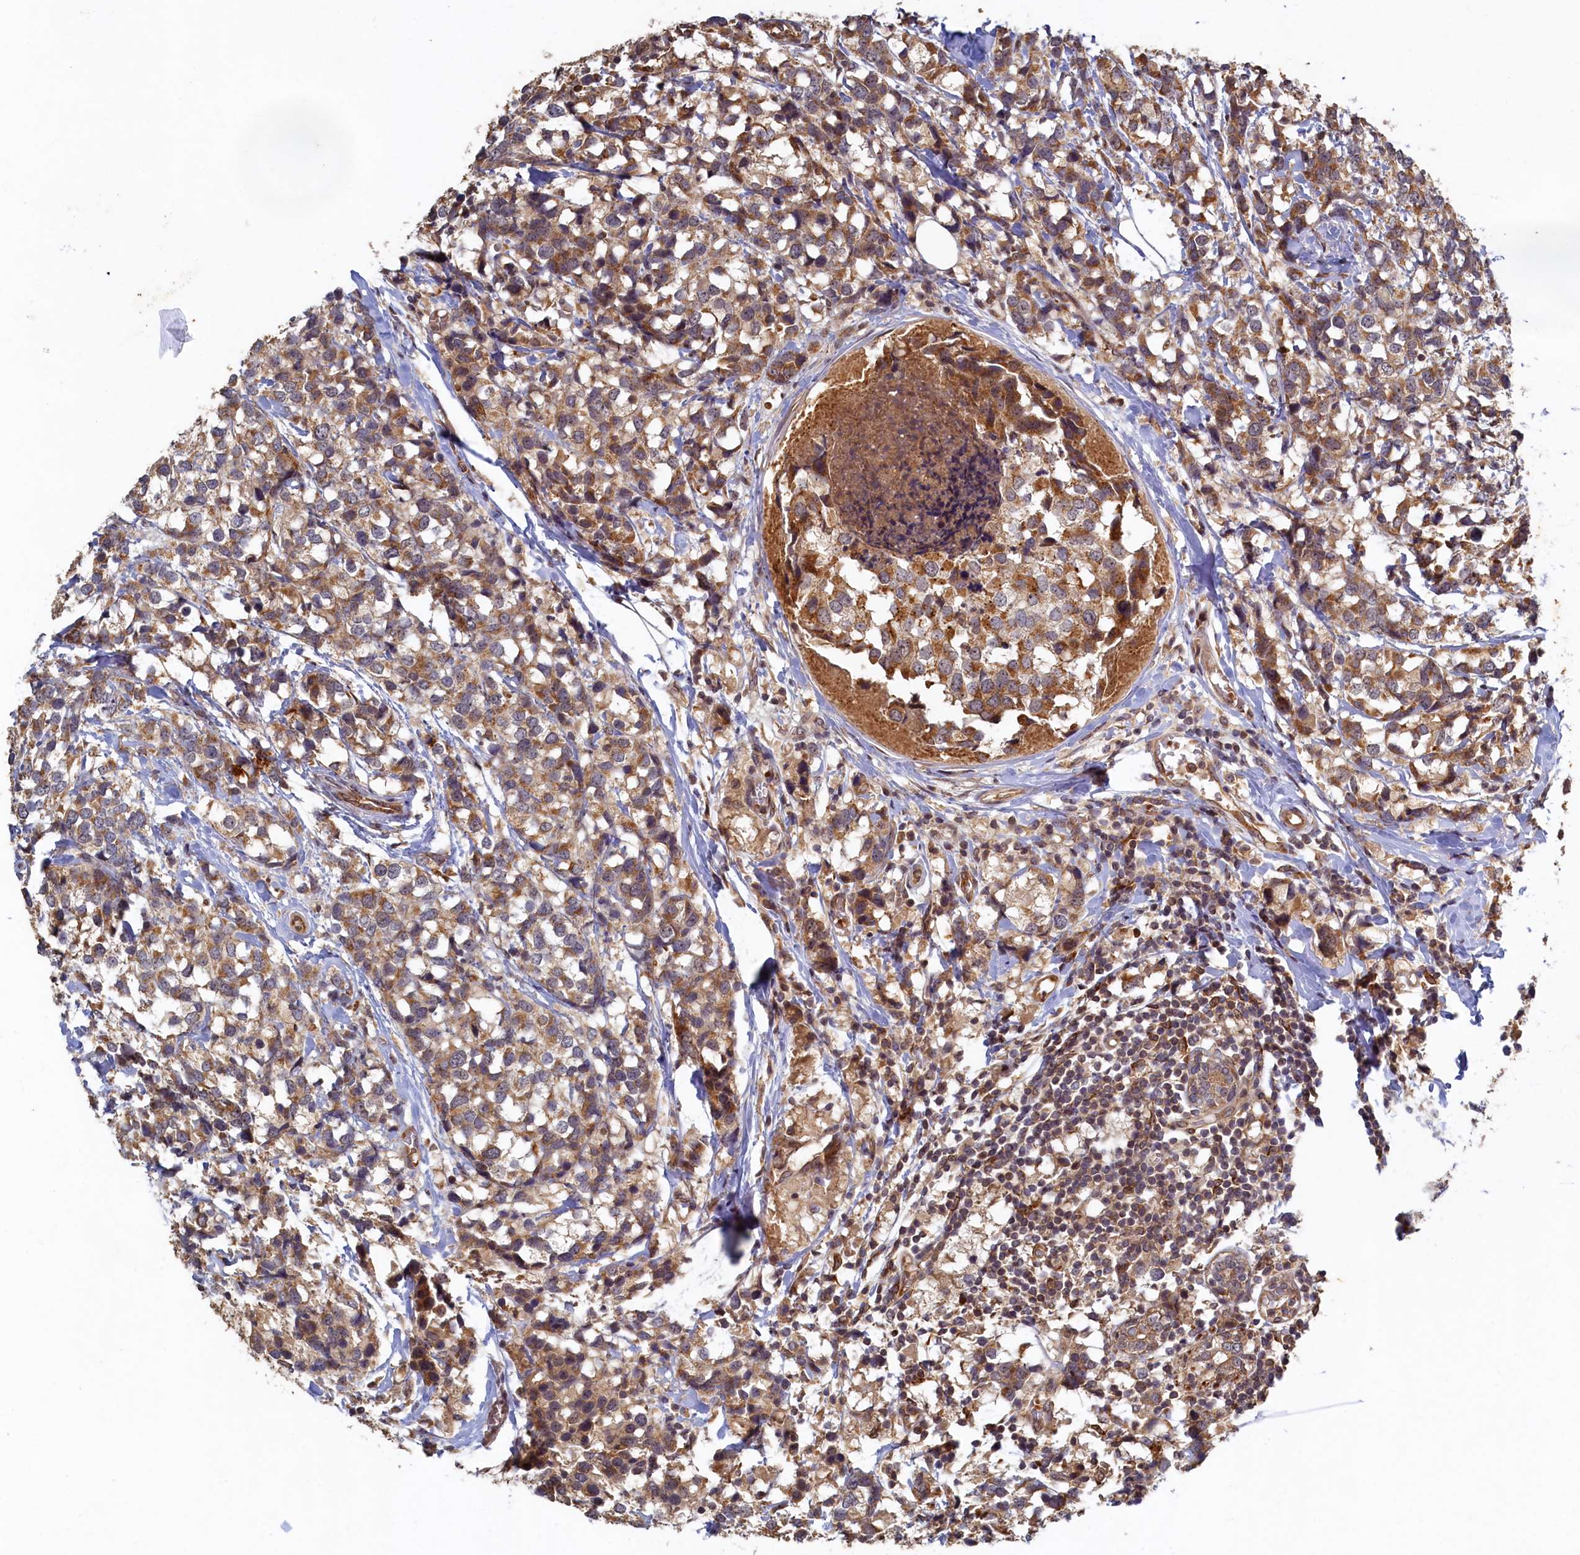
{"staining": {"intensity": "moderate", "quantity": ">75%", "location": "cytoplasmic/membranous"}, "tissue": "breast cancer", "cell_type": "Tumor cells", "image_type": "cancer", "snomed": [{"axis": "morphology", "description": "Lobular carcinoma"}, {"axis": "topography", "description": "Breast"}], "caption": "Lobular carcinoma (breast) stained with a brown dye demonstrates moderate cytoplasmic/membranous positive expression in about >75% of tumor cells.", "gene": "CEP20", "patient": {"sex": "female", "age": 59}}